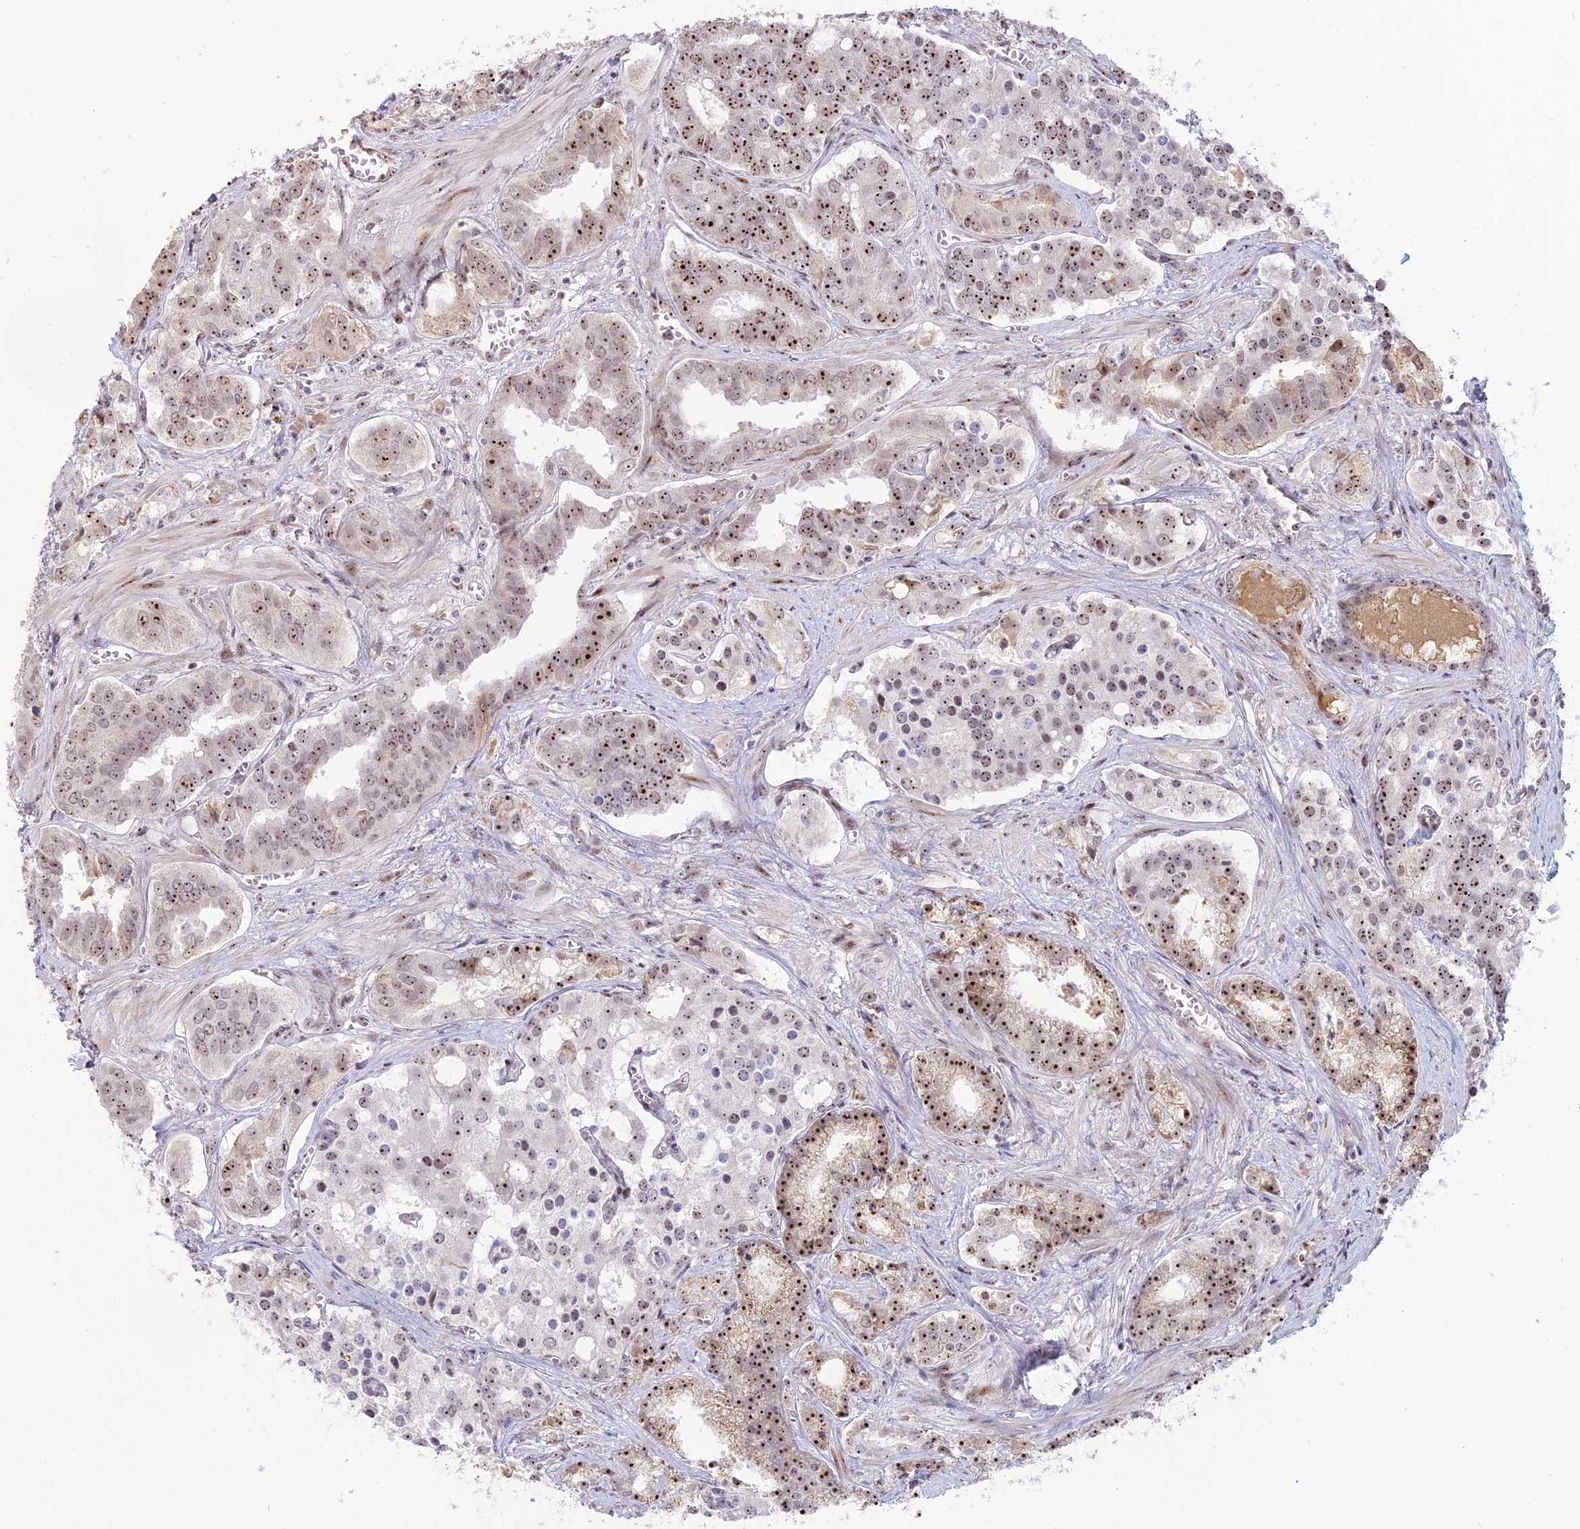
{"staining": {"intensity": "strong", "quantity": ">75%", "location": "nuclear"}, "tissue": "prostate cancer", "cell_type": "Tumor cells", "image_type": "cancer", "snomed": [{"axis": "morphology", "description": "Adenocarcinoma, High grade"}, {"axis": "topography", "description": "Prostate"}], "caption": "High-magnification brightfield microscopy of prostate cancer stained with DAB (3,3'-diaminobenzidine) (brown) and counterstained with hematoxylin (blue). tumor cells exhibit strong nuclear positivity is appreciated in approximately>75% of cells.", "gene": "FAM131A", "patient": {"sex": "male", "age": 67}}